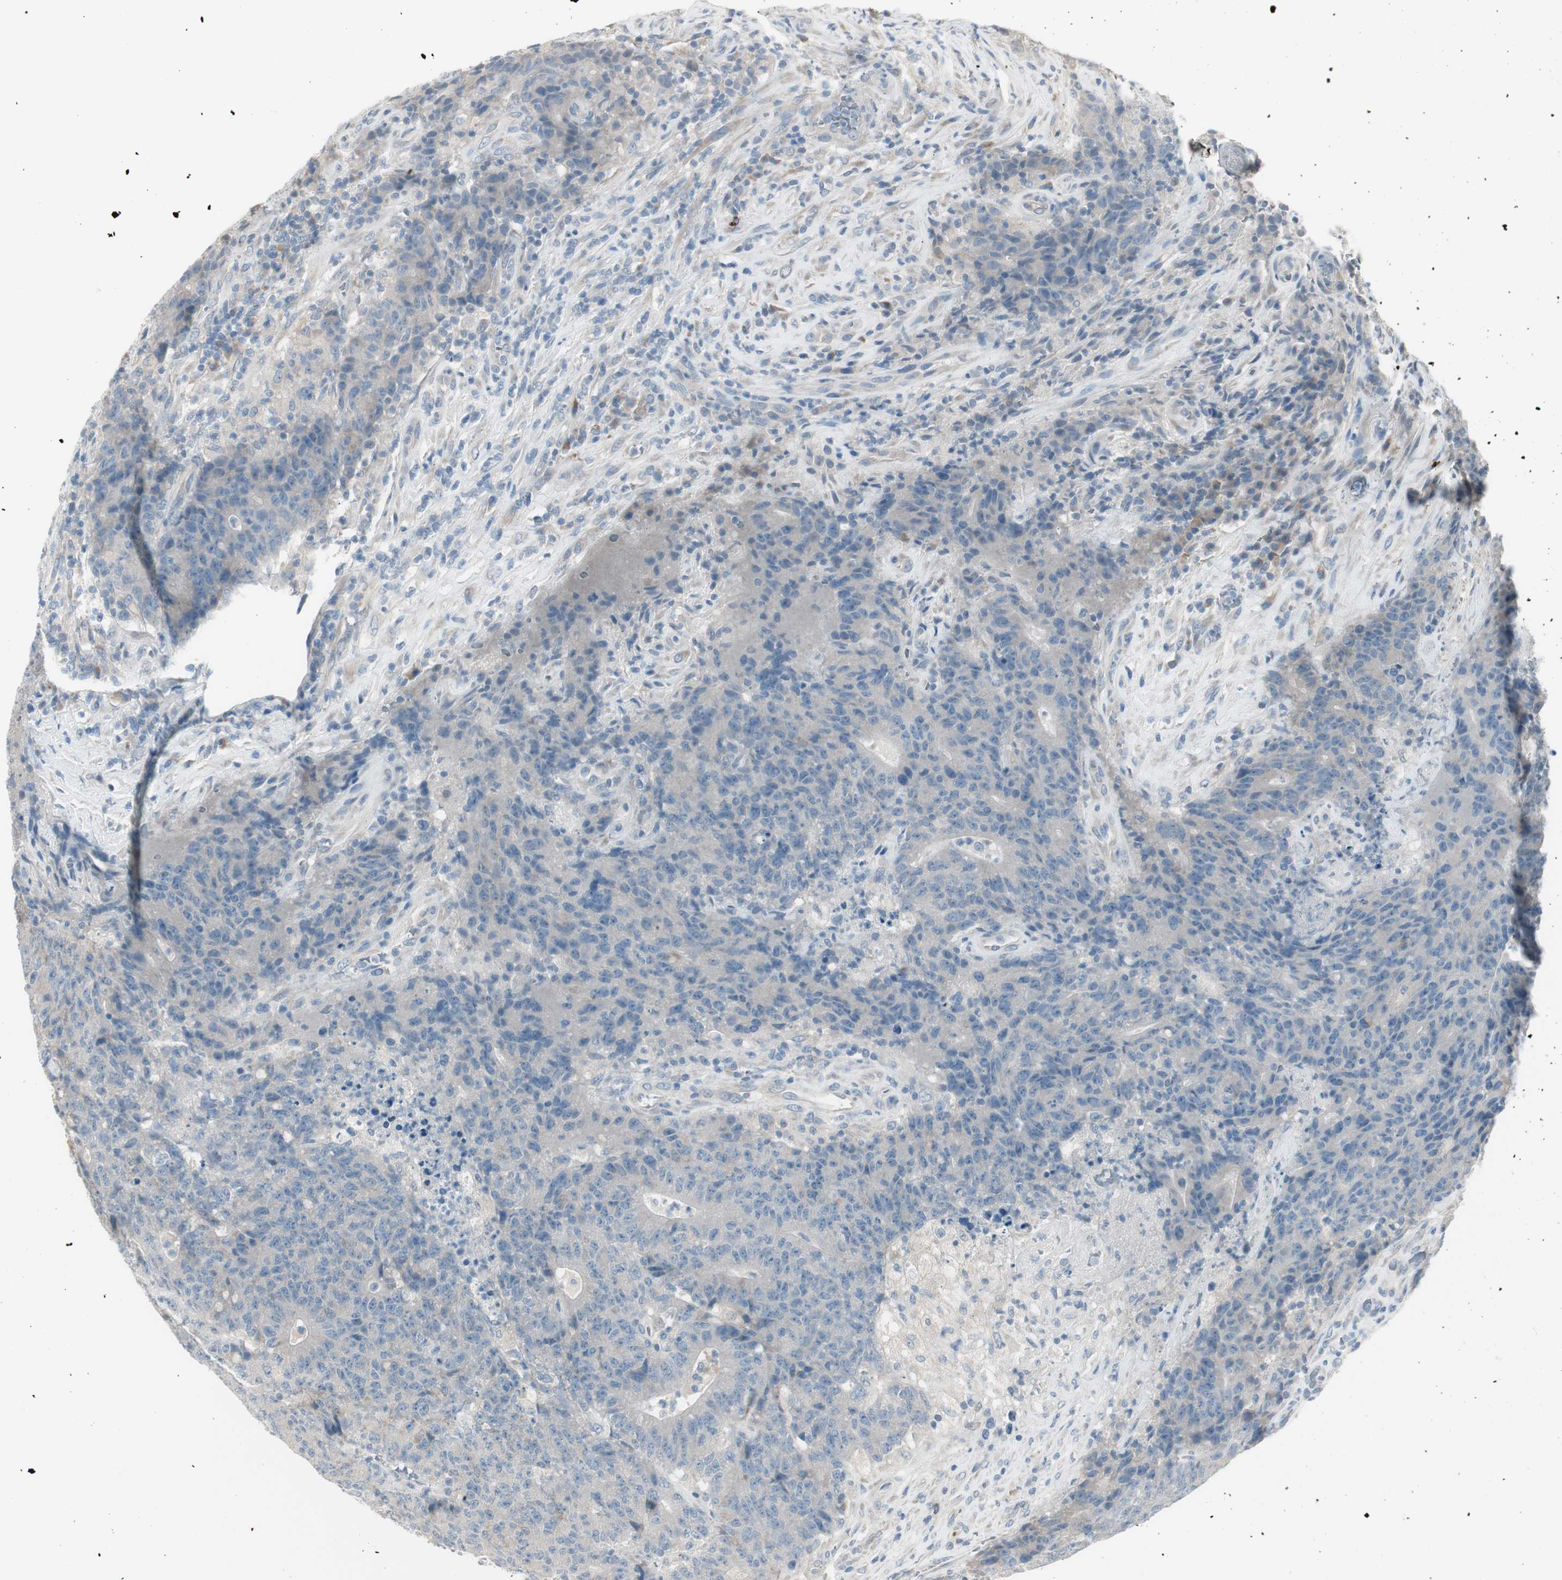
{"staining": {"intensity": "negative", "quantity": "none", "location": "none"}, "tissue": "colorectal cancer", "cell_type": "Tumor cells", "image_type": "cancer", "snomed": [{"axis": "morphology", "description": "Normal tissue, NOS"}, {"axis": "morphology", "description": "Adenocarcinoma, NOS"}, {"axis": "topography", "description": "Colon"}], "caption": "Tumor cells show no significant protein expression in colorectal cancer (adenocarcinoma).", "gene": "MAPRE3", "patient": {"sex": "female", "age": 75}}